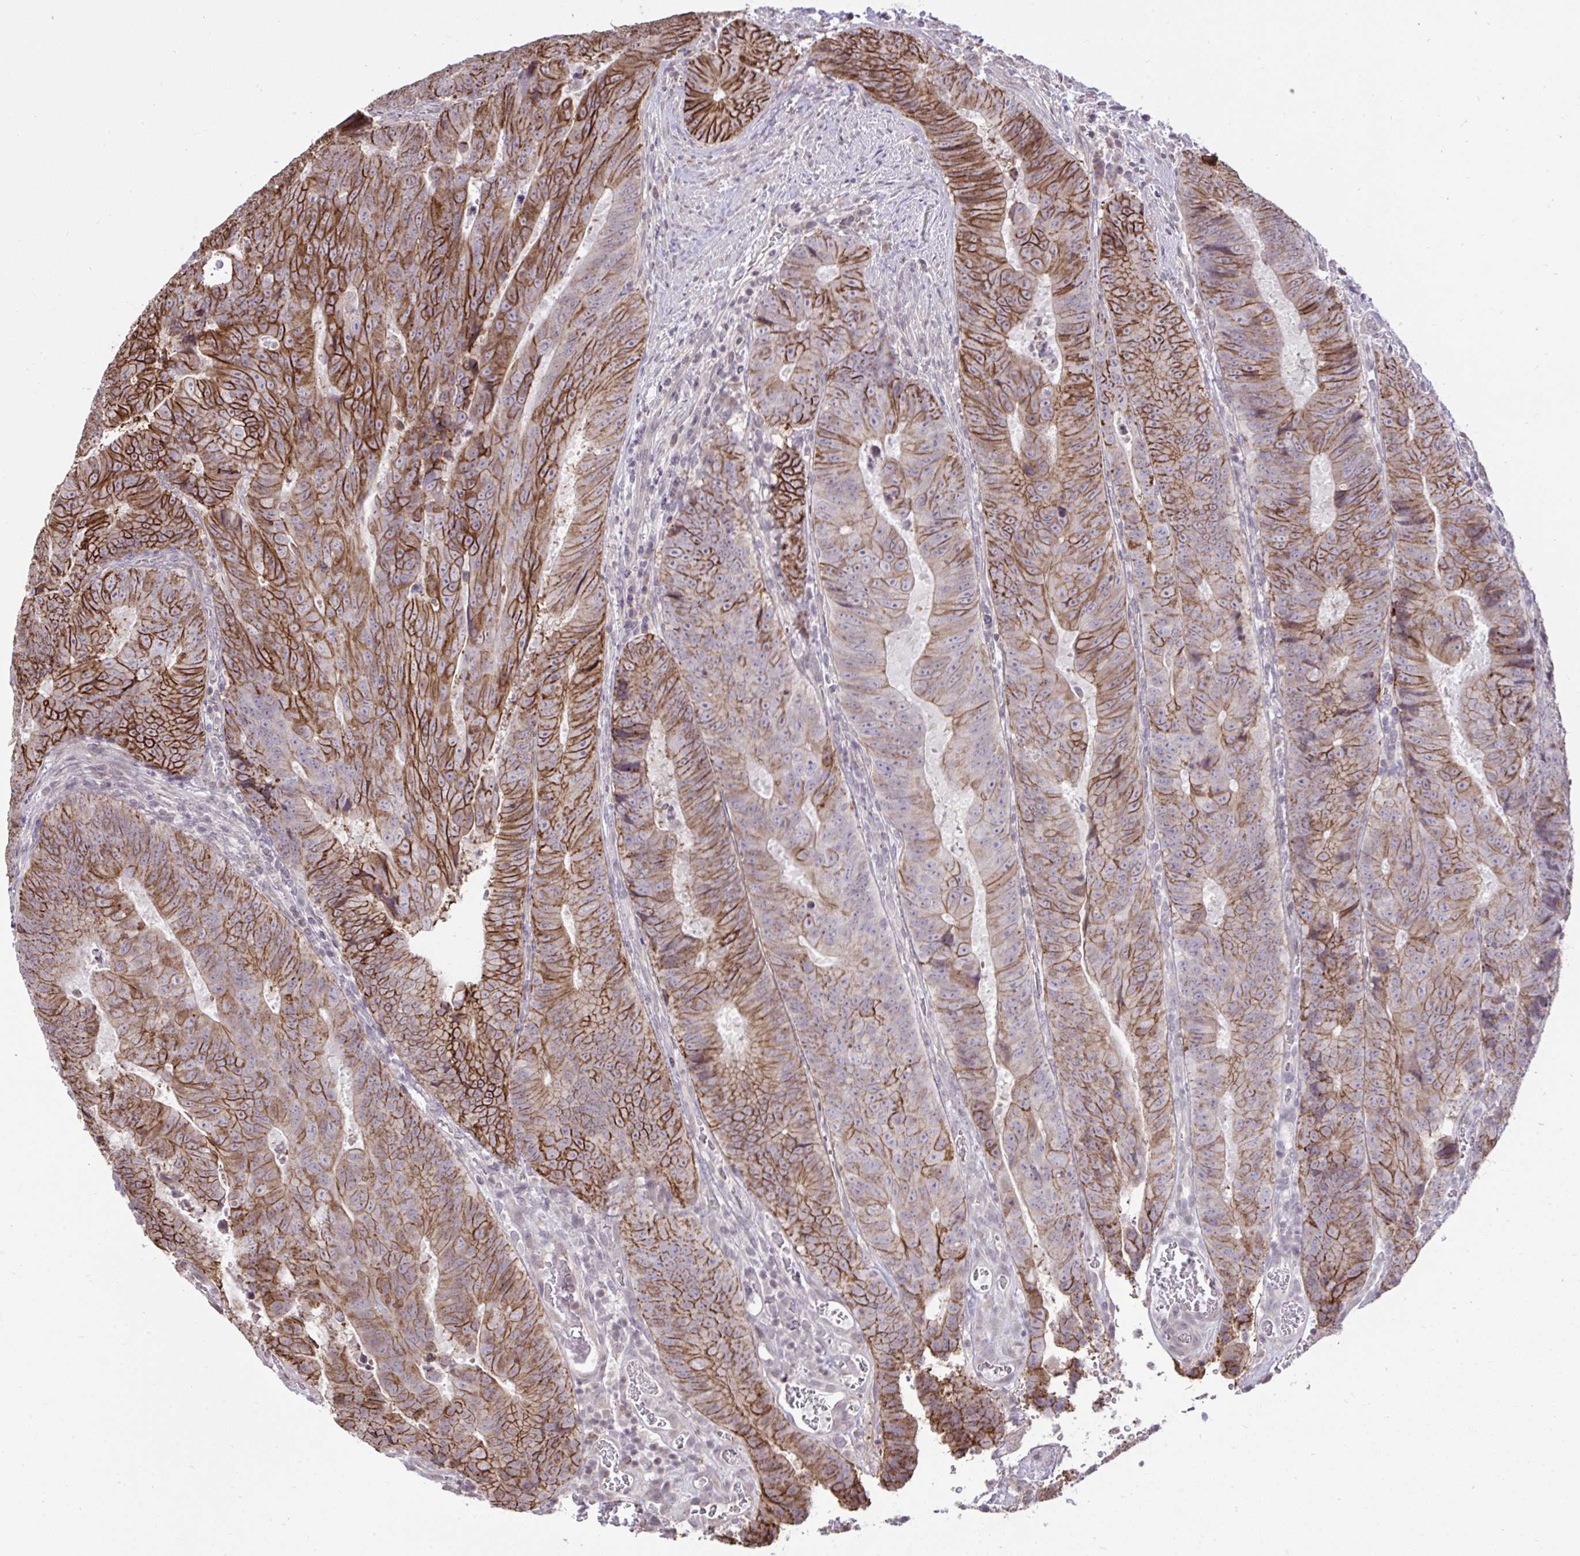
{"staining": {"intensity": "strong", "quantity": ">75%", "location": "cytoplasmic/membranous"}, "tissue": "colorectal cancer", "cell_type": "Tumor cells", "image_type": "cancer", "snomed": [{"axis": "morphology", "description": "Adenocarcinoma, NOS"}, {"axis": "topography", "description": "Colon"}], "caption": "Colorectal adenocarcinoma stained with a protein marker displays strong staining in tumor cells.", "gene": "CYP20A1", "patient": {"sex": "female", "age": 48}}